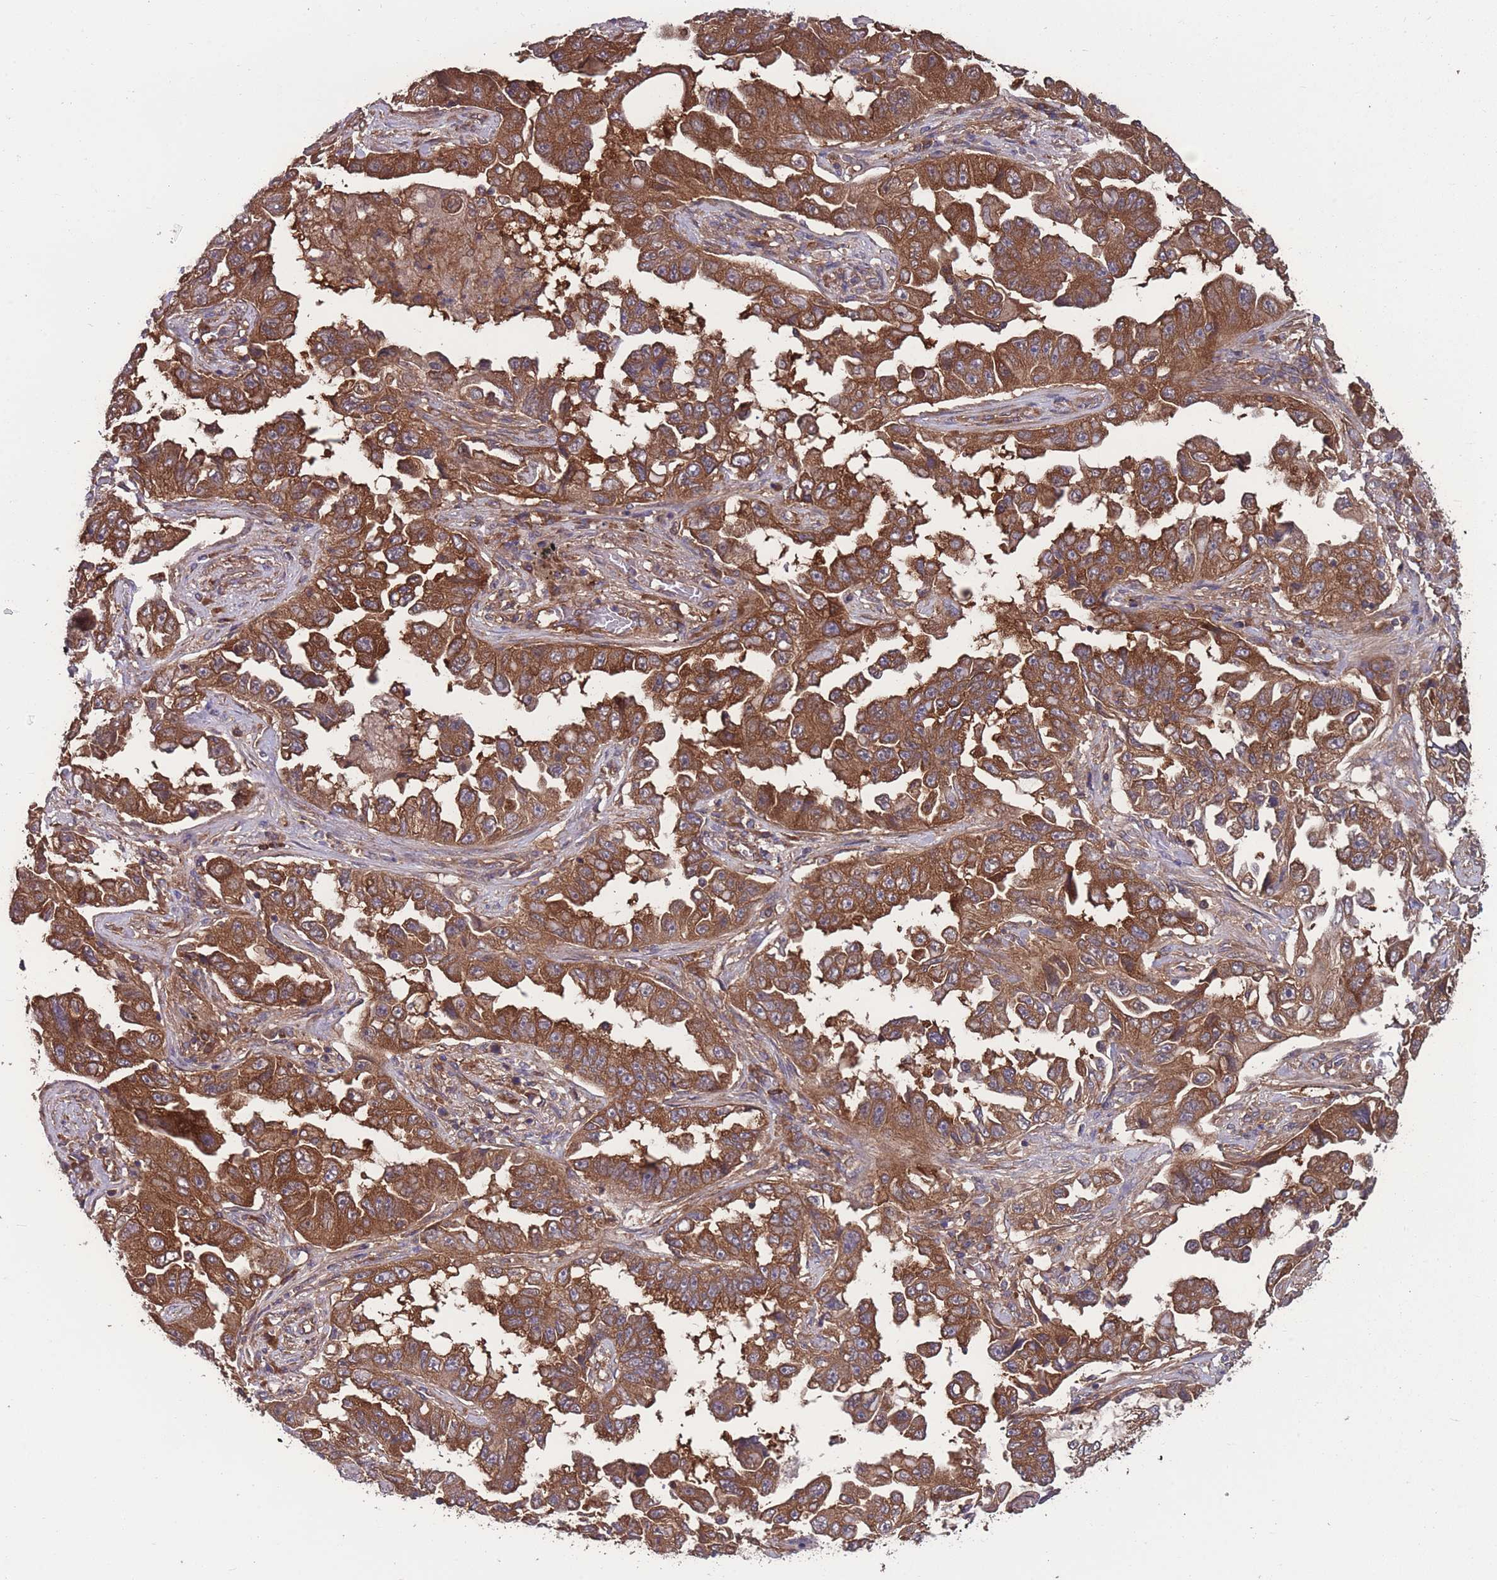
{"staining": {"intensity": "strong", "quantity": ">75%", "location": "cytoplasmic/membranous"}, "tissue": "lung cancer", "cell_type": "Tumor cells", "image_type": "cancer", "snomed": [{"axis": "morphology", "description": "Adenocarcinoma, NOS"}, {"axis": "topography", "description": "Lung"}], "caption": "The histopathology image demonstrates immunohistochemical staining of lung cancer. There is strong cytoplasmic/membranous positivity is identified in approximately >75% of tumor cells.", "gene": "ZPR1", "patient": {"sex": "female", "age": 51}}